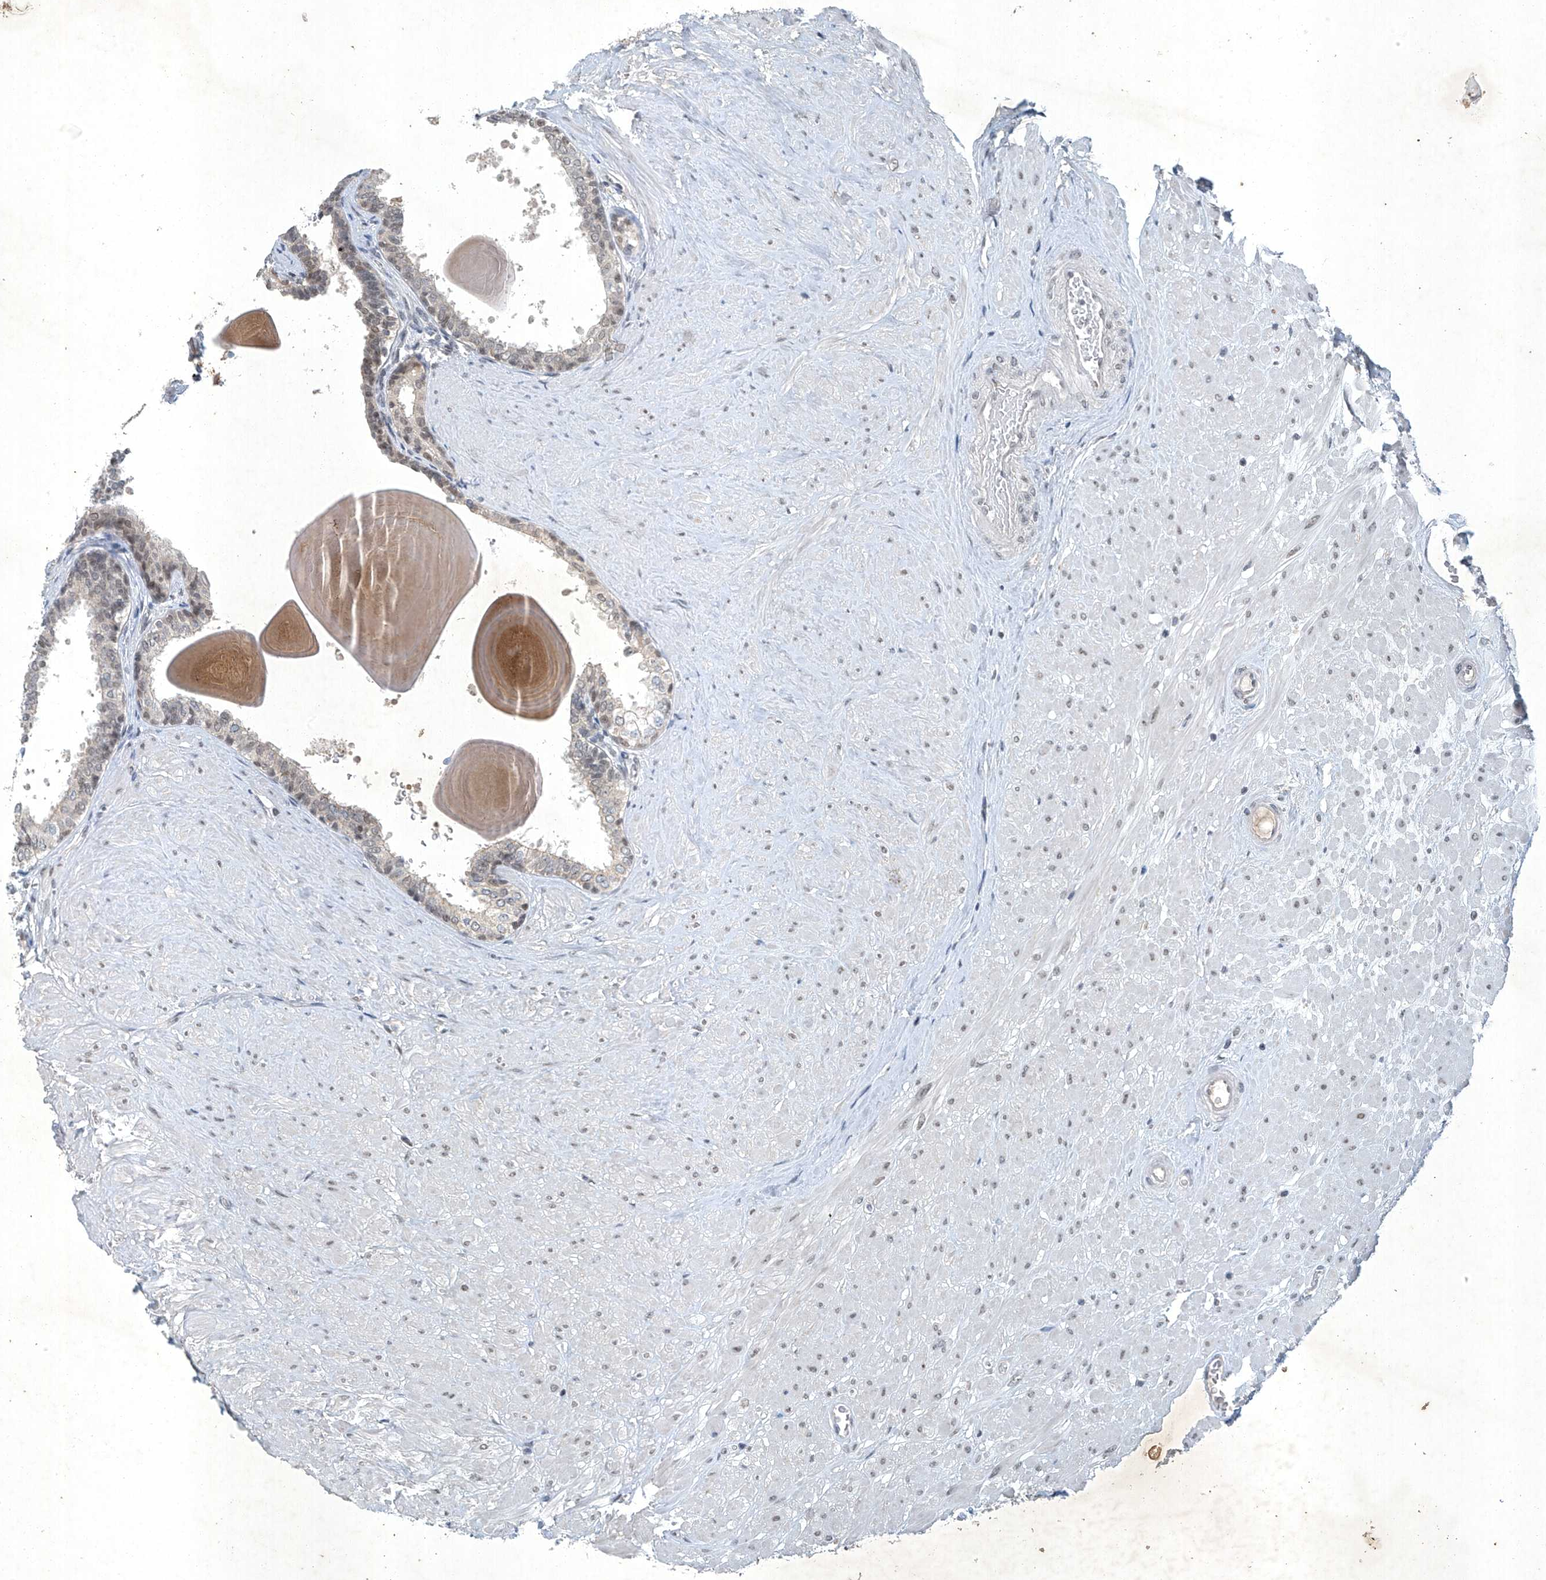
{"staining": {"intensity": "weak", "quantity": "<25%", "location": "nuclear"}, "tissue": "prostate", "cell_type": "Glandular cells", "image_type": "normal", "snomed": [{"axis": "morphology", "description": "Normal tissue, NOS"}, {"axis": "topography", "description": "Prostate"}], "caption": "This is an immunohistochemistry (IHC) image of normal human prostate. There is no positivity in glandular cells.", "gene": "TAF8", "patient": {"sex": "male", "age": 48}}